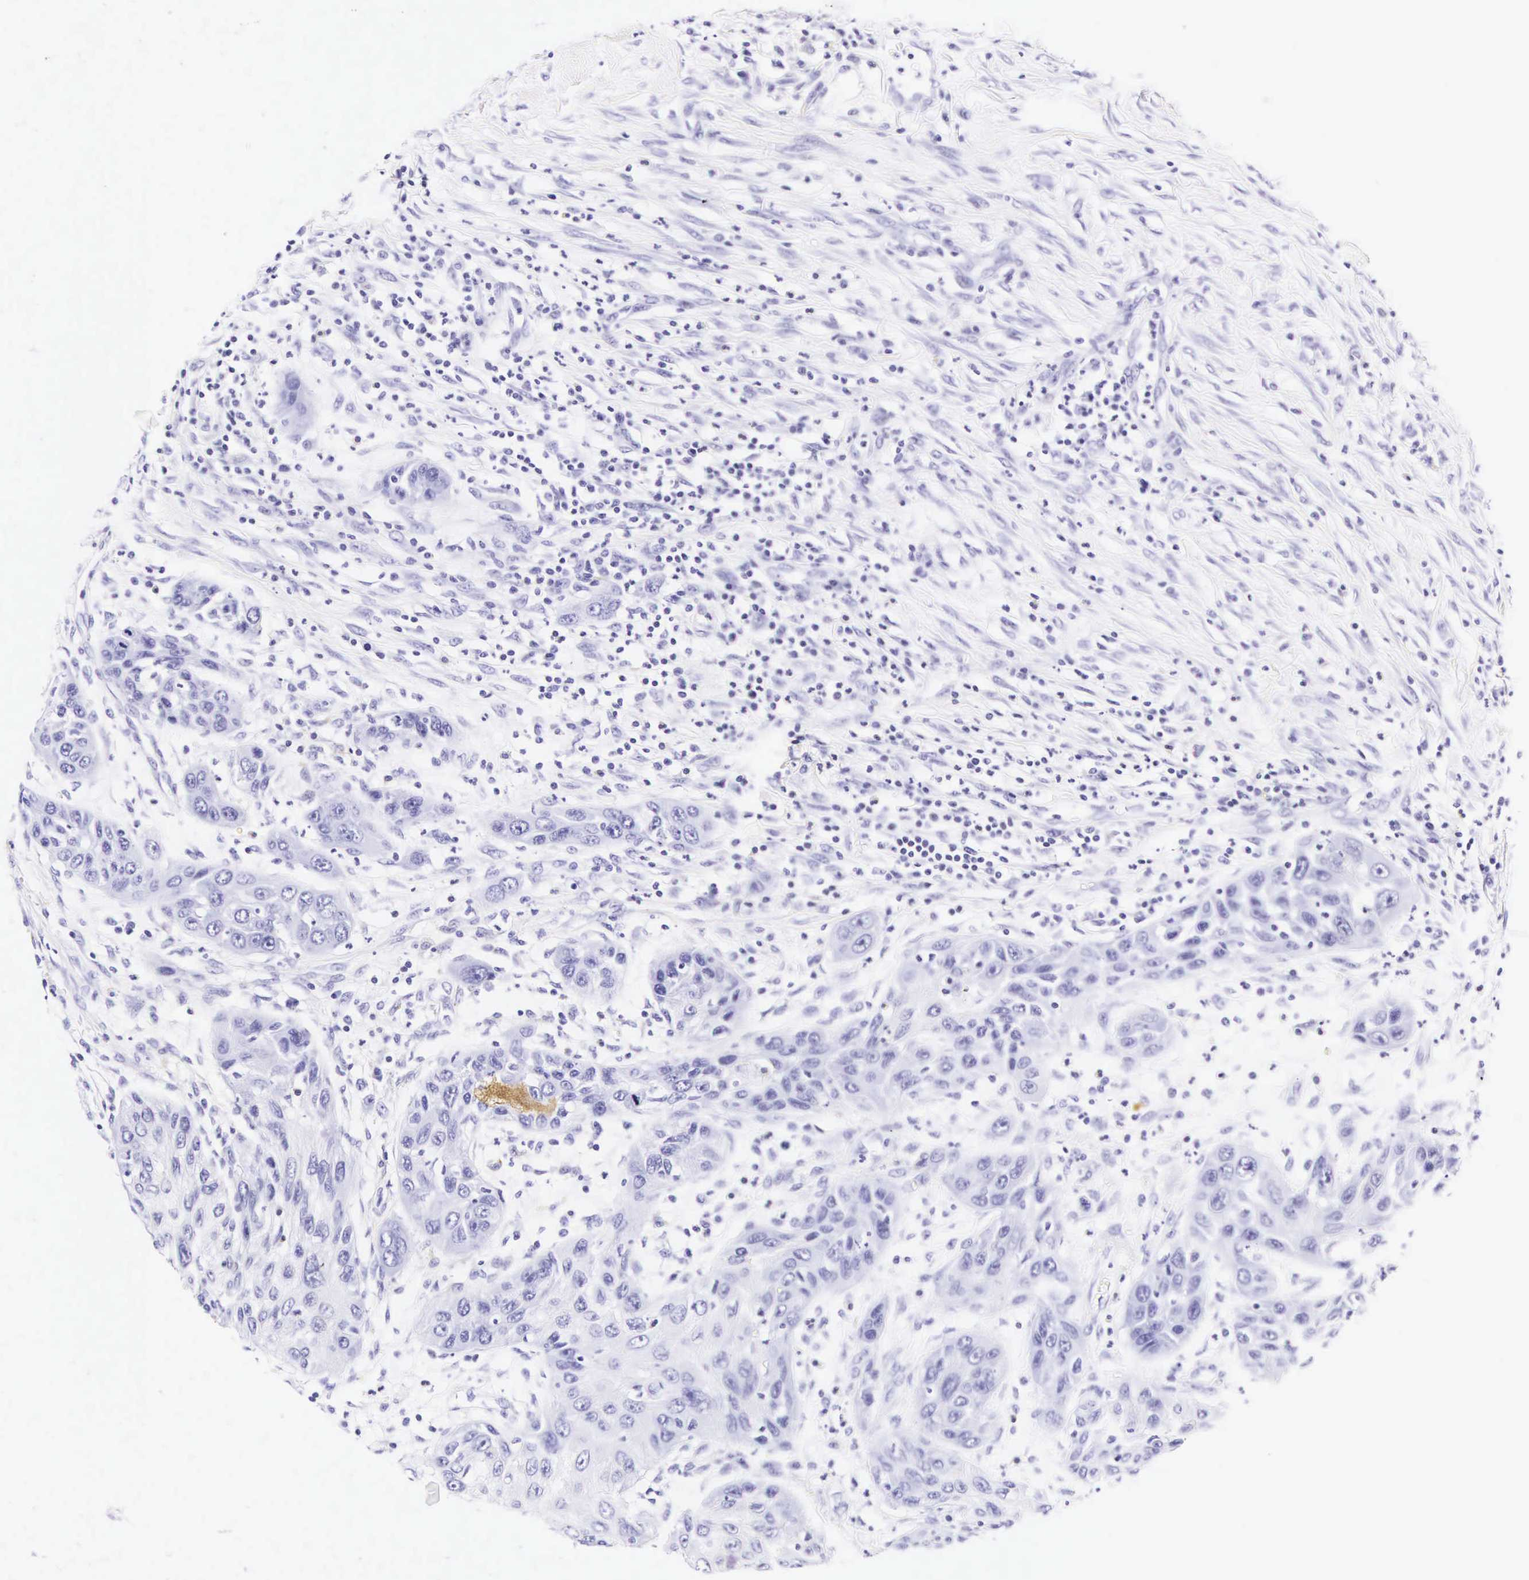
{"staining": {"intensity": "negative", "quantity": "none", "location": "none"}, "tissue": "skin cancer", "cell_type": "Tumor cells", "image_type": "cancer", "snomed": [{"axis": "morphology", "description": "Squamous cell carcinoma, NOS"}, {"axis": "topography", "description": "Skin"}, {"axis": "topography", "description": "Anal"}], "caption": "Human skin cancer (squamous cell carcinoma) stained for a protein using IHC reveals no staining in tumor cells.", "gene": "KRT18", "patient": {"sex": "male", "age": 61}}